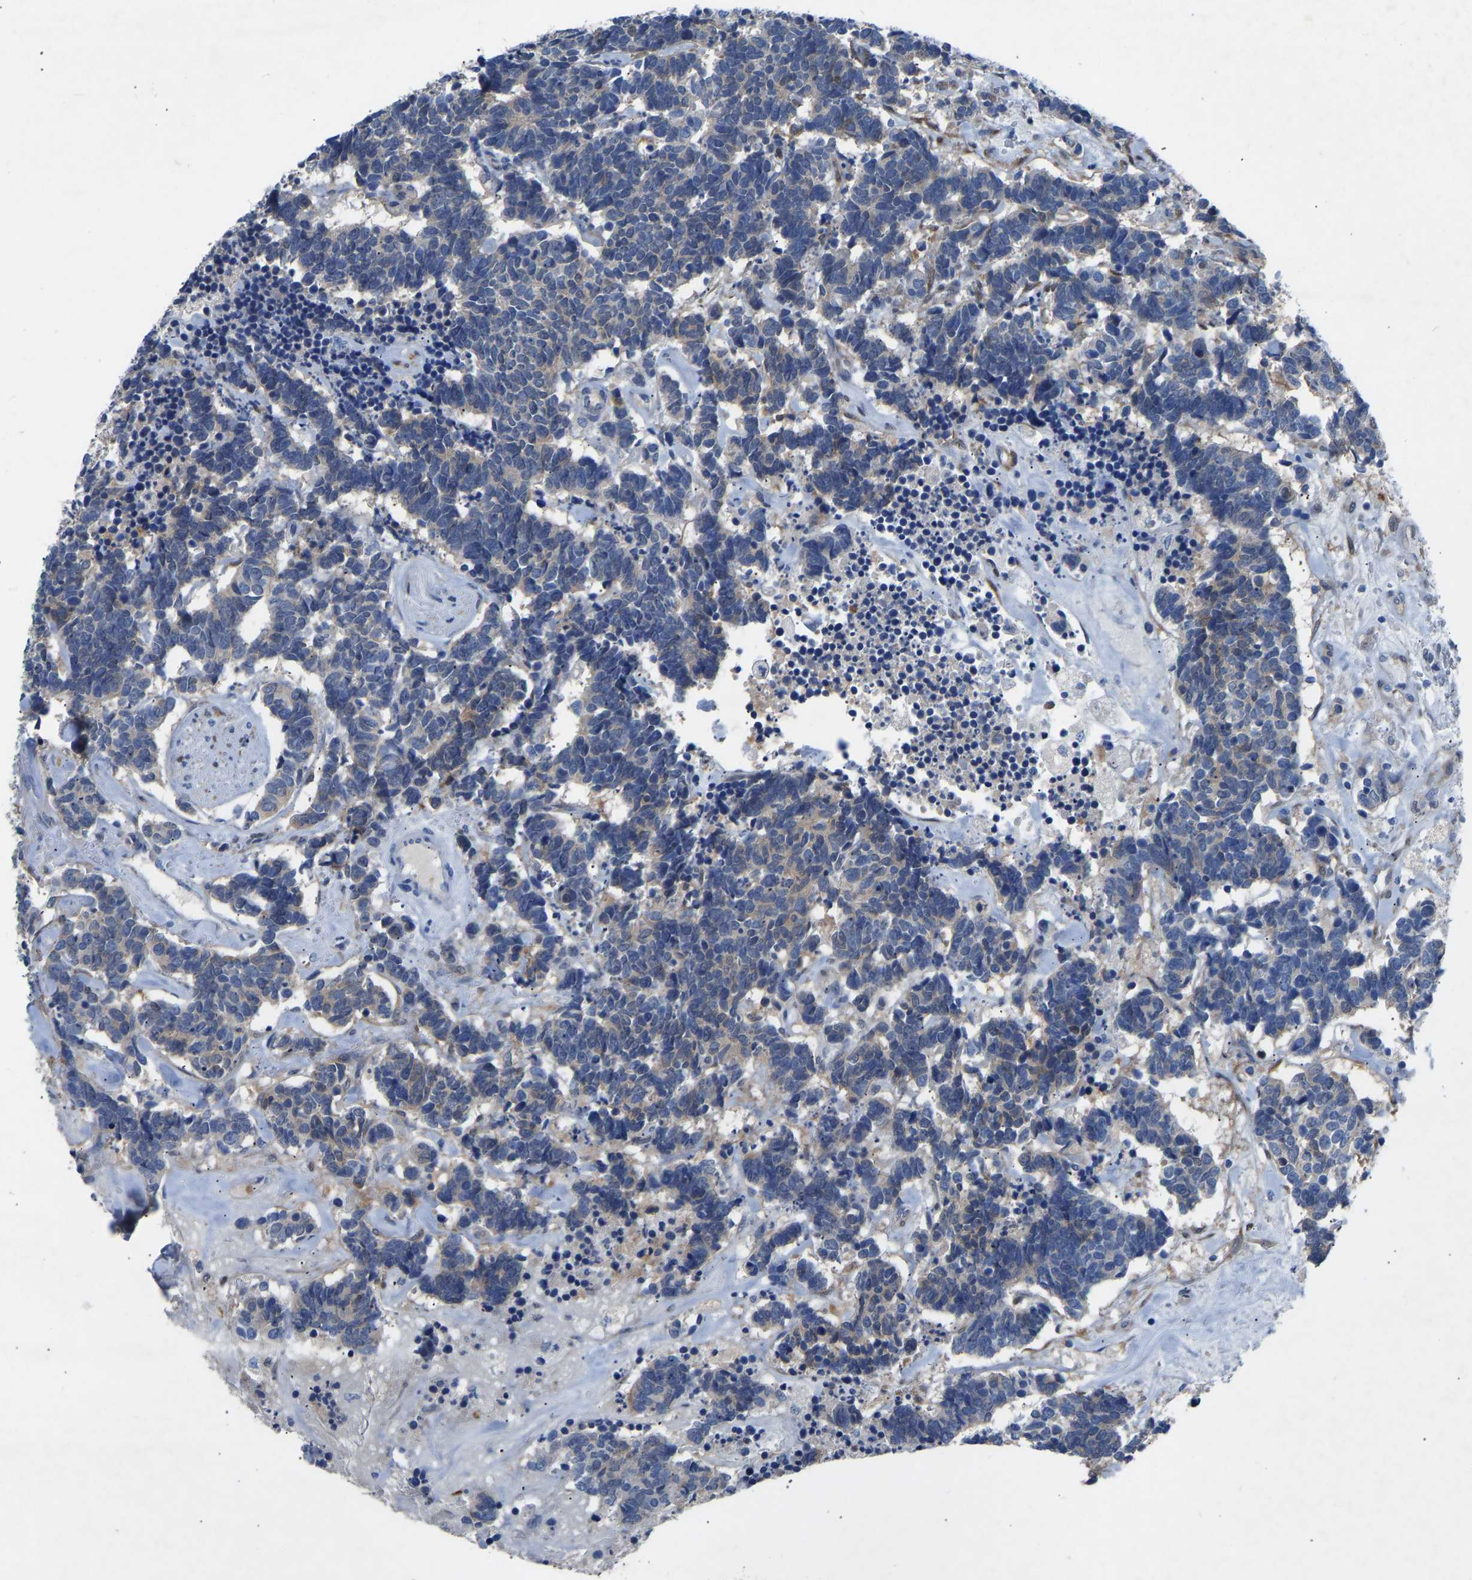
{"staining": {"intensity": "weak", "quantity": "25%-75%", "location": "cytoplasmic/membranous"}, "tissue": "carcinoid", "cell_type": "Tumor cells", "image_type": "cancer", "snomed": [{"axis": "morphology", "description": "Carcinoma, NOS"}, {"axis": "morphology", "description": "Carcinoid, malignant, NOS"}, {"axis": "topography", "description": "Urinary bladder"}], "caption": "Approximately 25%-75% of tumor cells in carcinoid (malignant) show weak cytoplasmic/membranous protein expression as visualized by brown immunohistochemical staining.", "gene": "RBP1", "patient": {"sex": "male", "age": 57}}